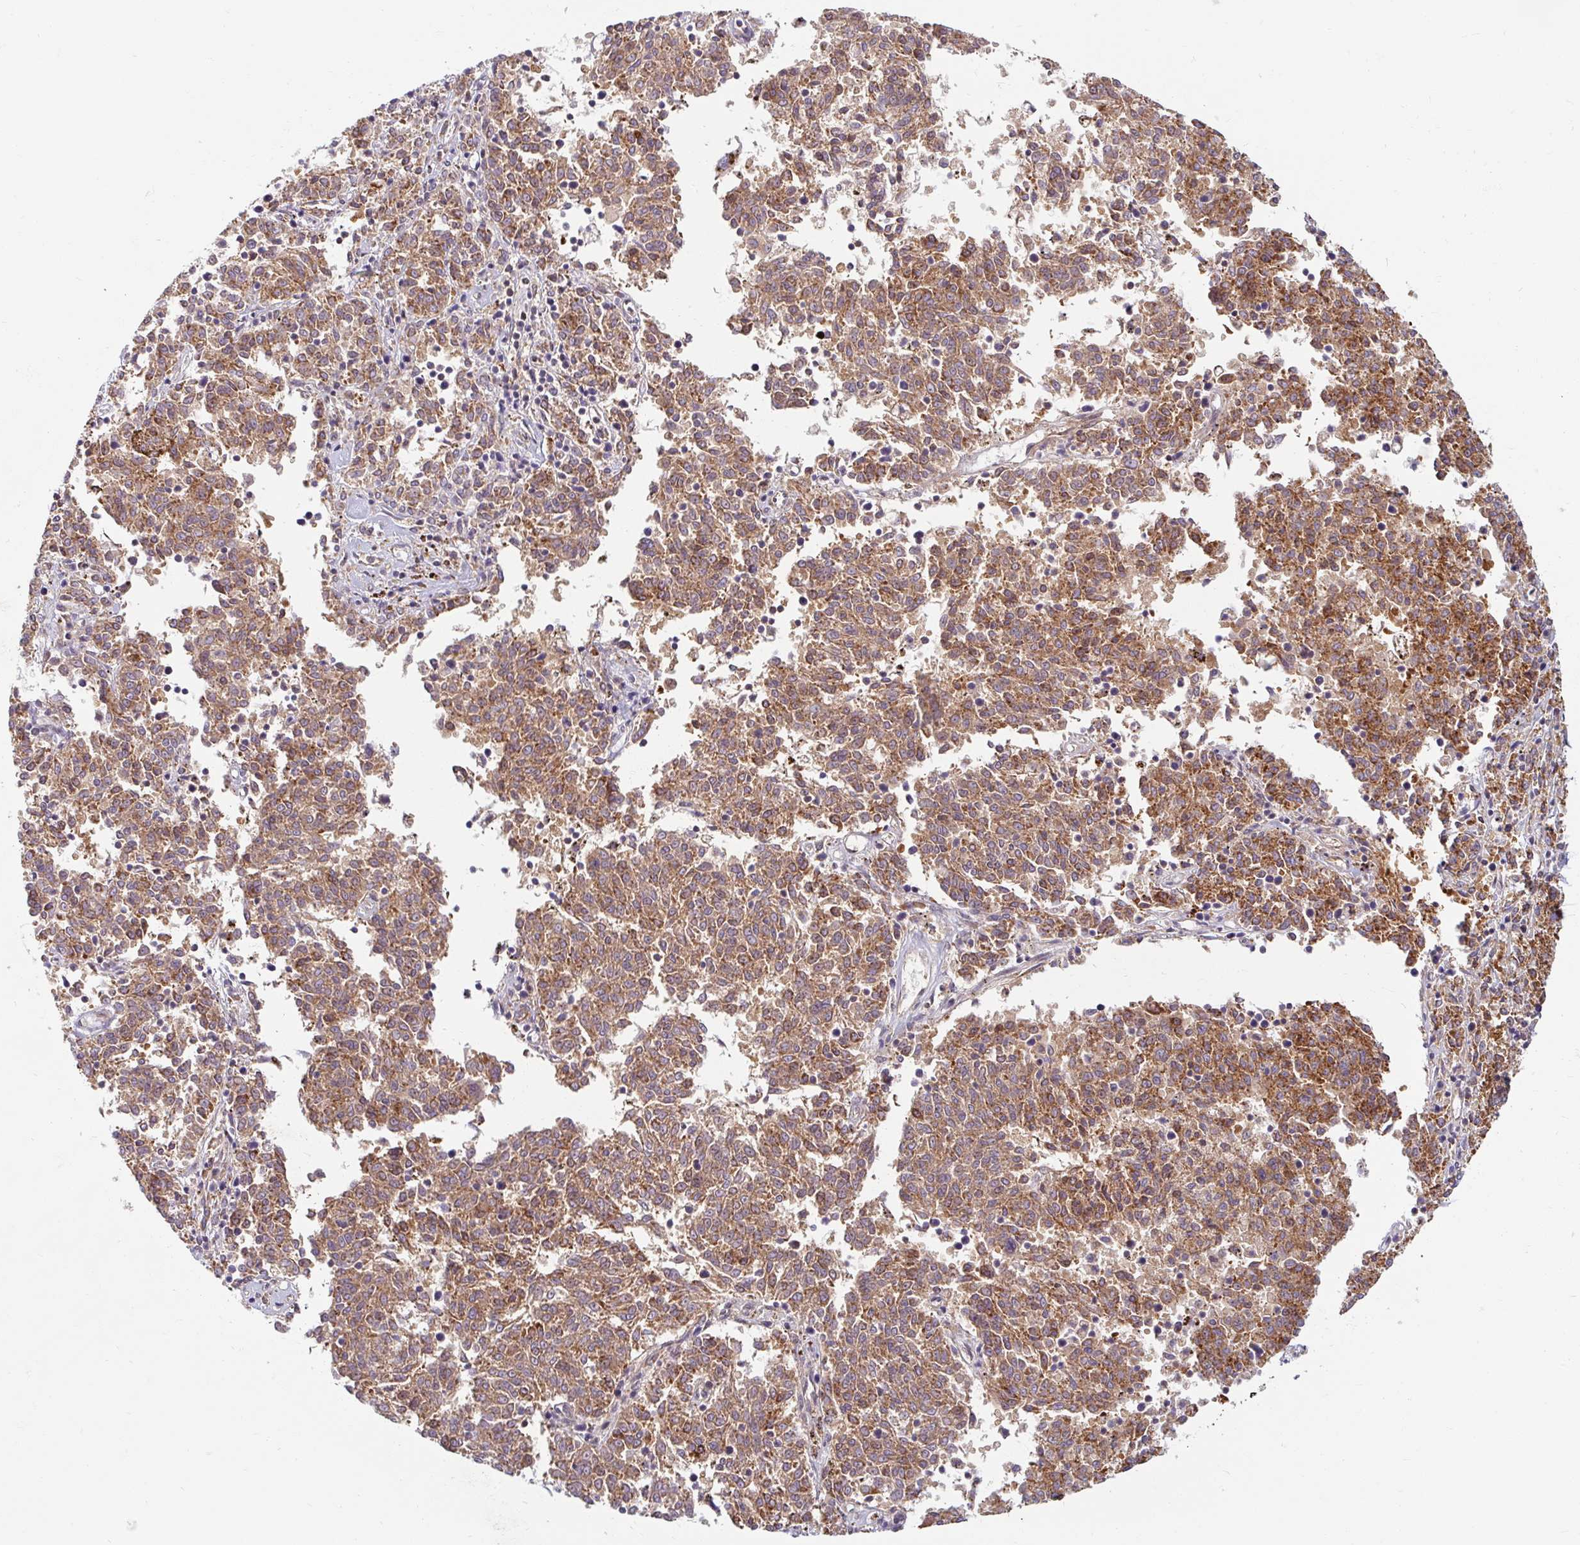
{"staining": {"intensity": "moderate", "quantity": ">75%", "location": "cytoplasmic/membranous"}, "tissue": "melanoma", "cell_type": "Tumor cells", "image_type": "cancer", "snomed": [{"axis": "morphology", "description": "Malignant melanoma, NOS"}, {"axis": "topography", "description": "Skin"}], "caption": "Malignant melanoma stained with DAB IHC demonstrates medium levels of moderate cytoplasmic/membranous positivity in approximately >75% of tumor cells.", "gene": "BTF3", "patient": {"sex": "female", "age": 72}}